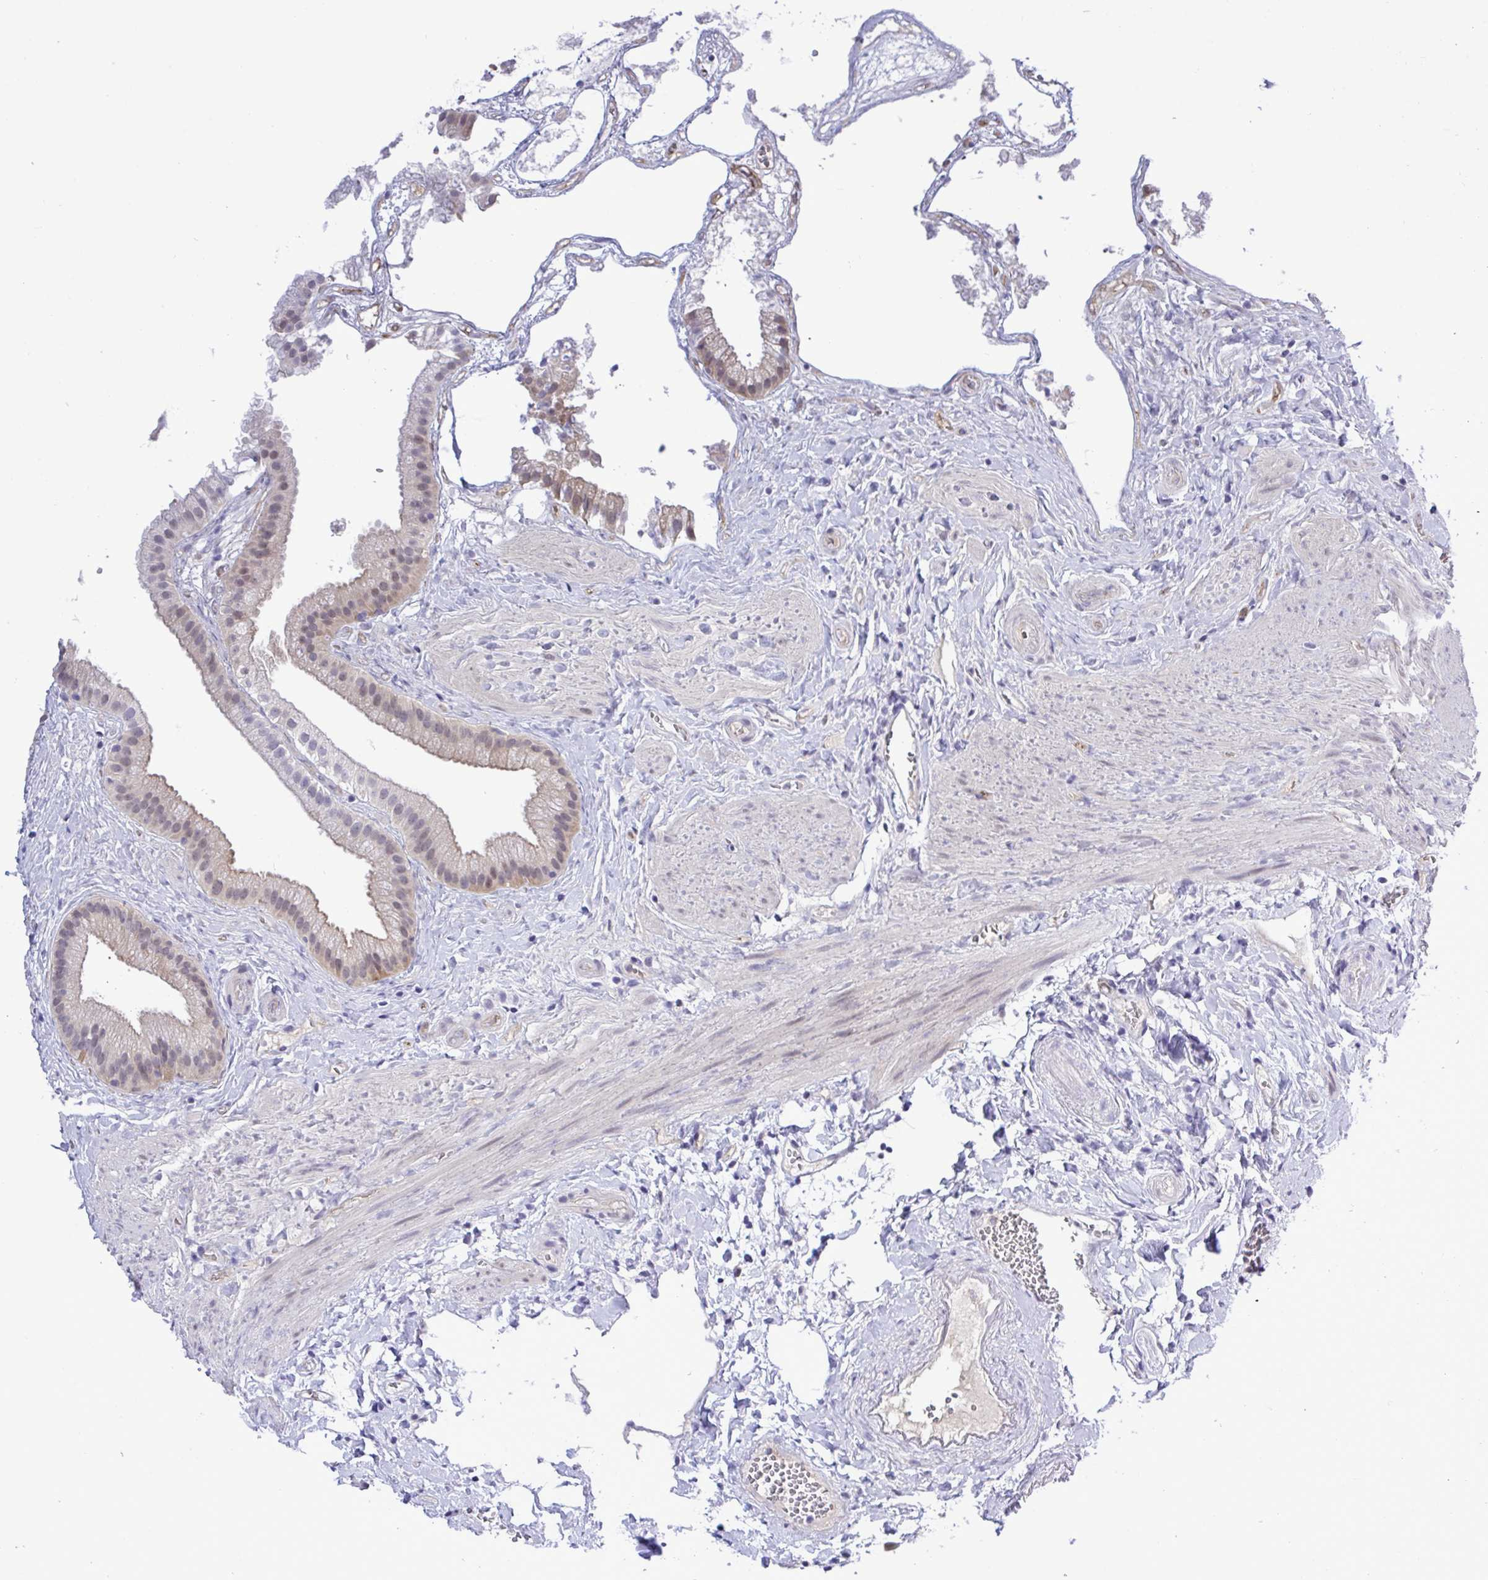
{"staining": {"intensity": "moderate", "quantity": "<25%", "location": "cytoplasmic/membranous,nuclear"}, "tissue": "gallbladder", "cell_type": "Glandular cells", "image_type": "normal", "snomed": [{"axis": "morphology", "description": "Normal tissue, NOS"}, {"axis": "topography", "description": "Gallbladder"}], "caption": "Immunohistochemical staining of normal human gallbladder shows moderate cytoplasmic/membranous,nuclear protein positivity in about <25% of glandular cells.", "gene": "ZNF444", "patient": {"sex": "female", "age": 63}}